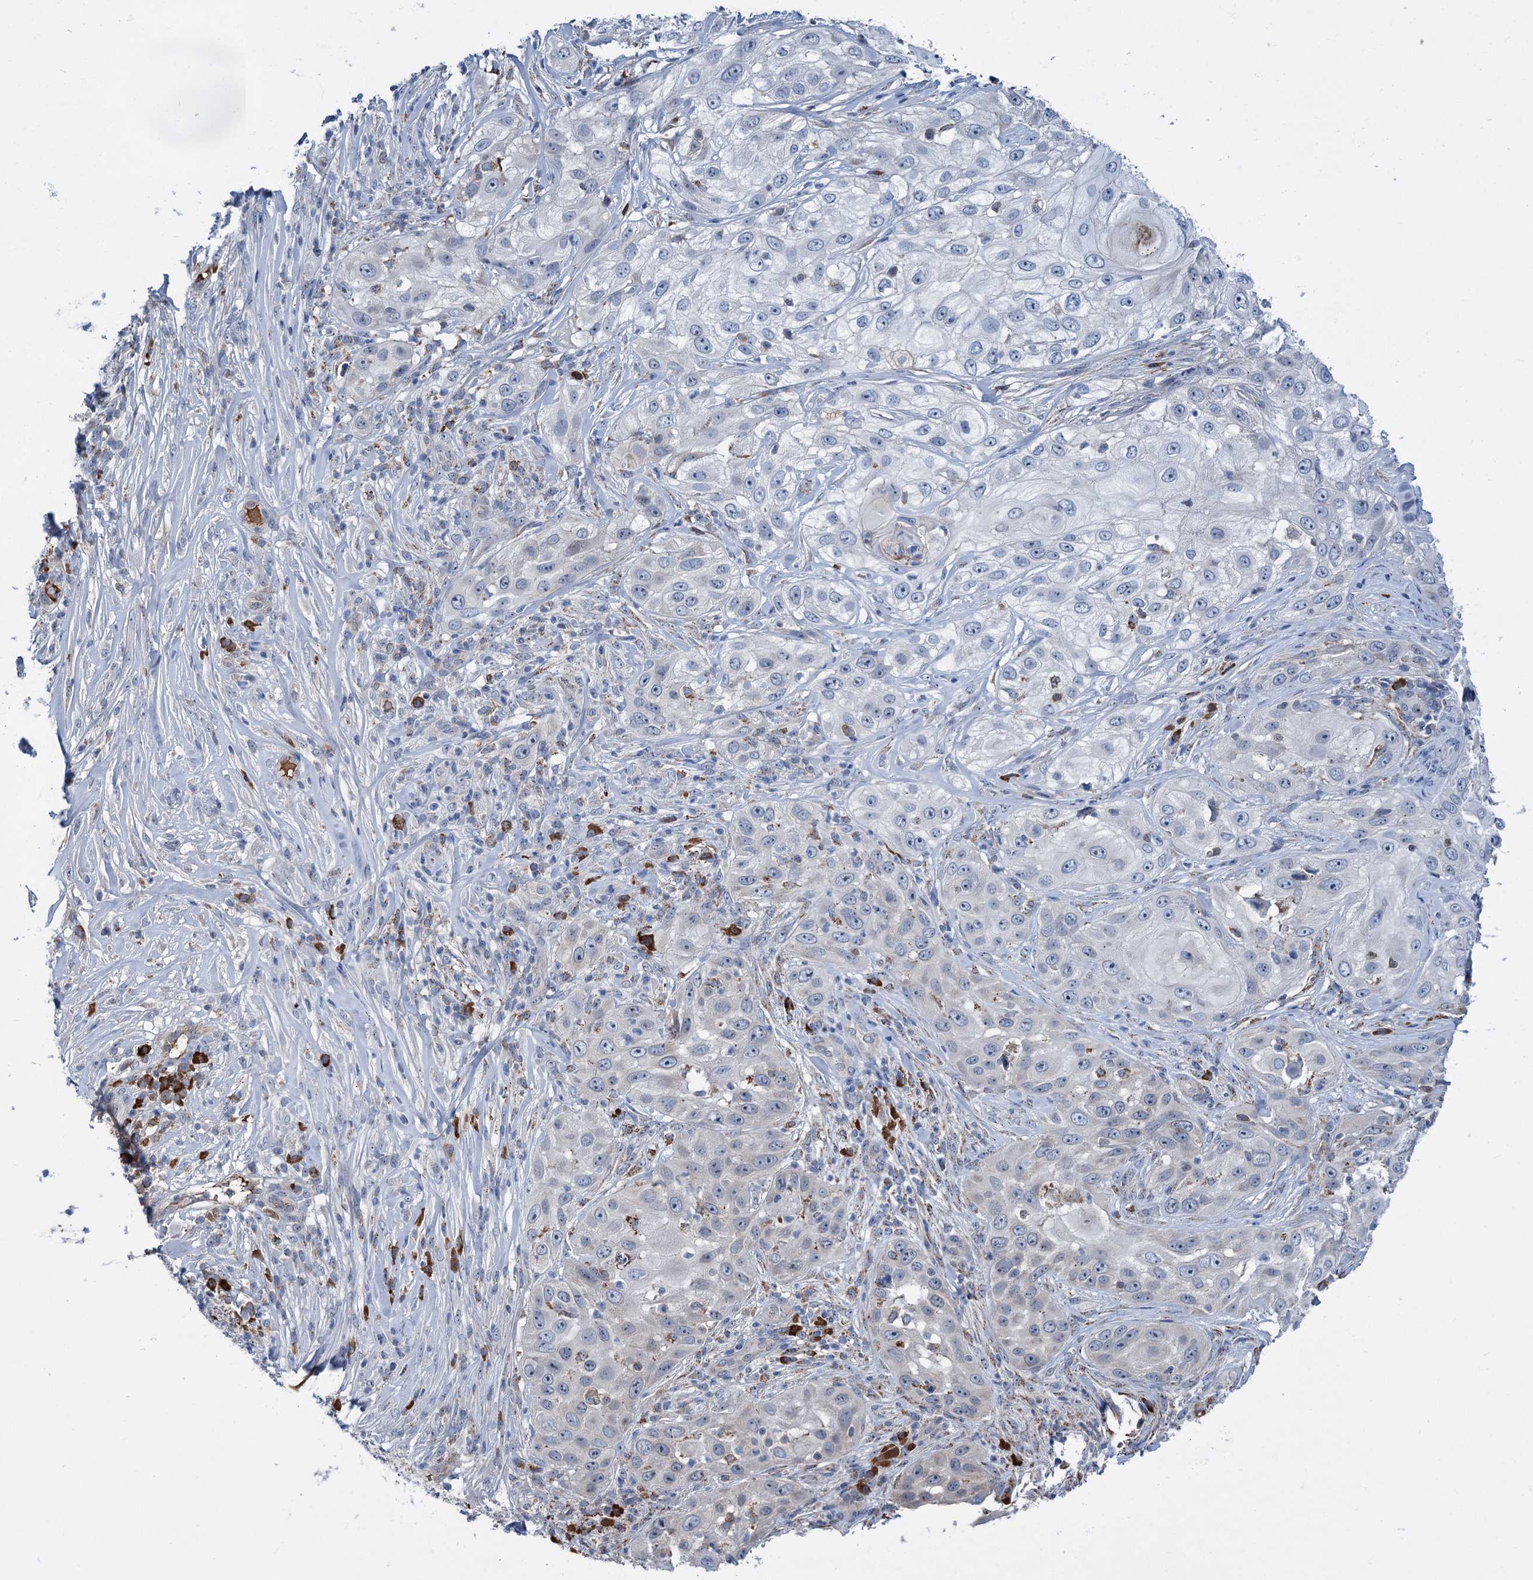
{"staining": {"intensity": "negative", "quantity": "none", "location": "none"}, "tissue": "skin cancer", "cell_type": "Tumor cells", "image_type": "cancer", "snomed": [{"axis": "morphology", "description": "Squamous cell carcinoma, NOS"}, {"axis": "topography", "description": "Skin"}], "caption": "High magnification brightfield microscopy of skin cancer stained with DAB (brown) and counterstained with hematoxylin (blue): tumor cells show no significant positivity.", "gene": "LPIN1", "patient": {"sex": "female", "age": 44}}